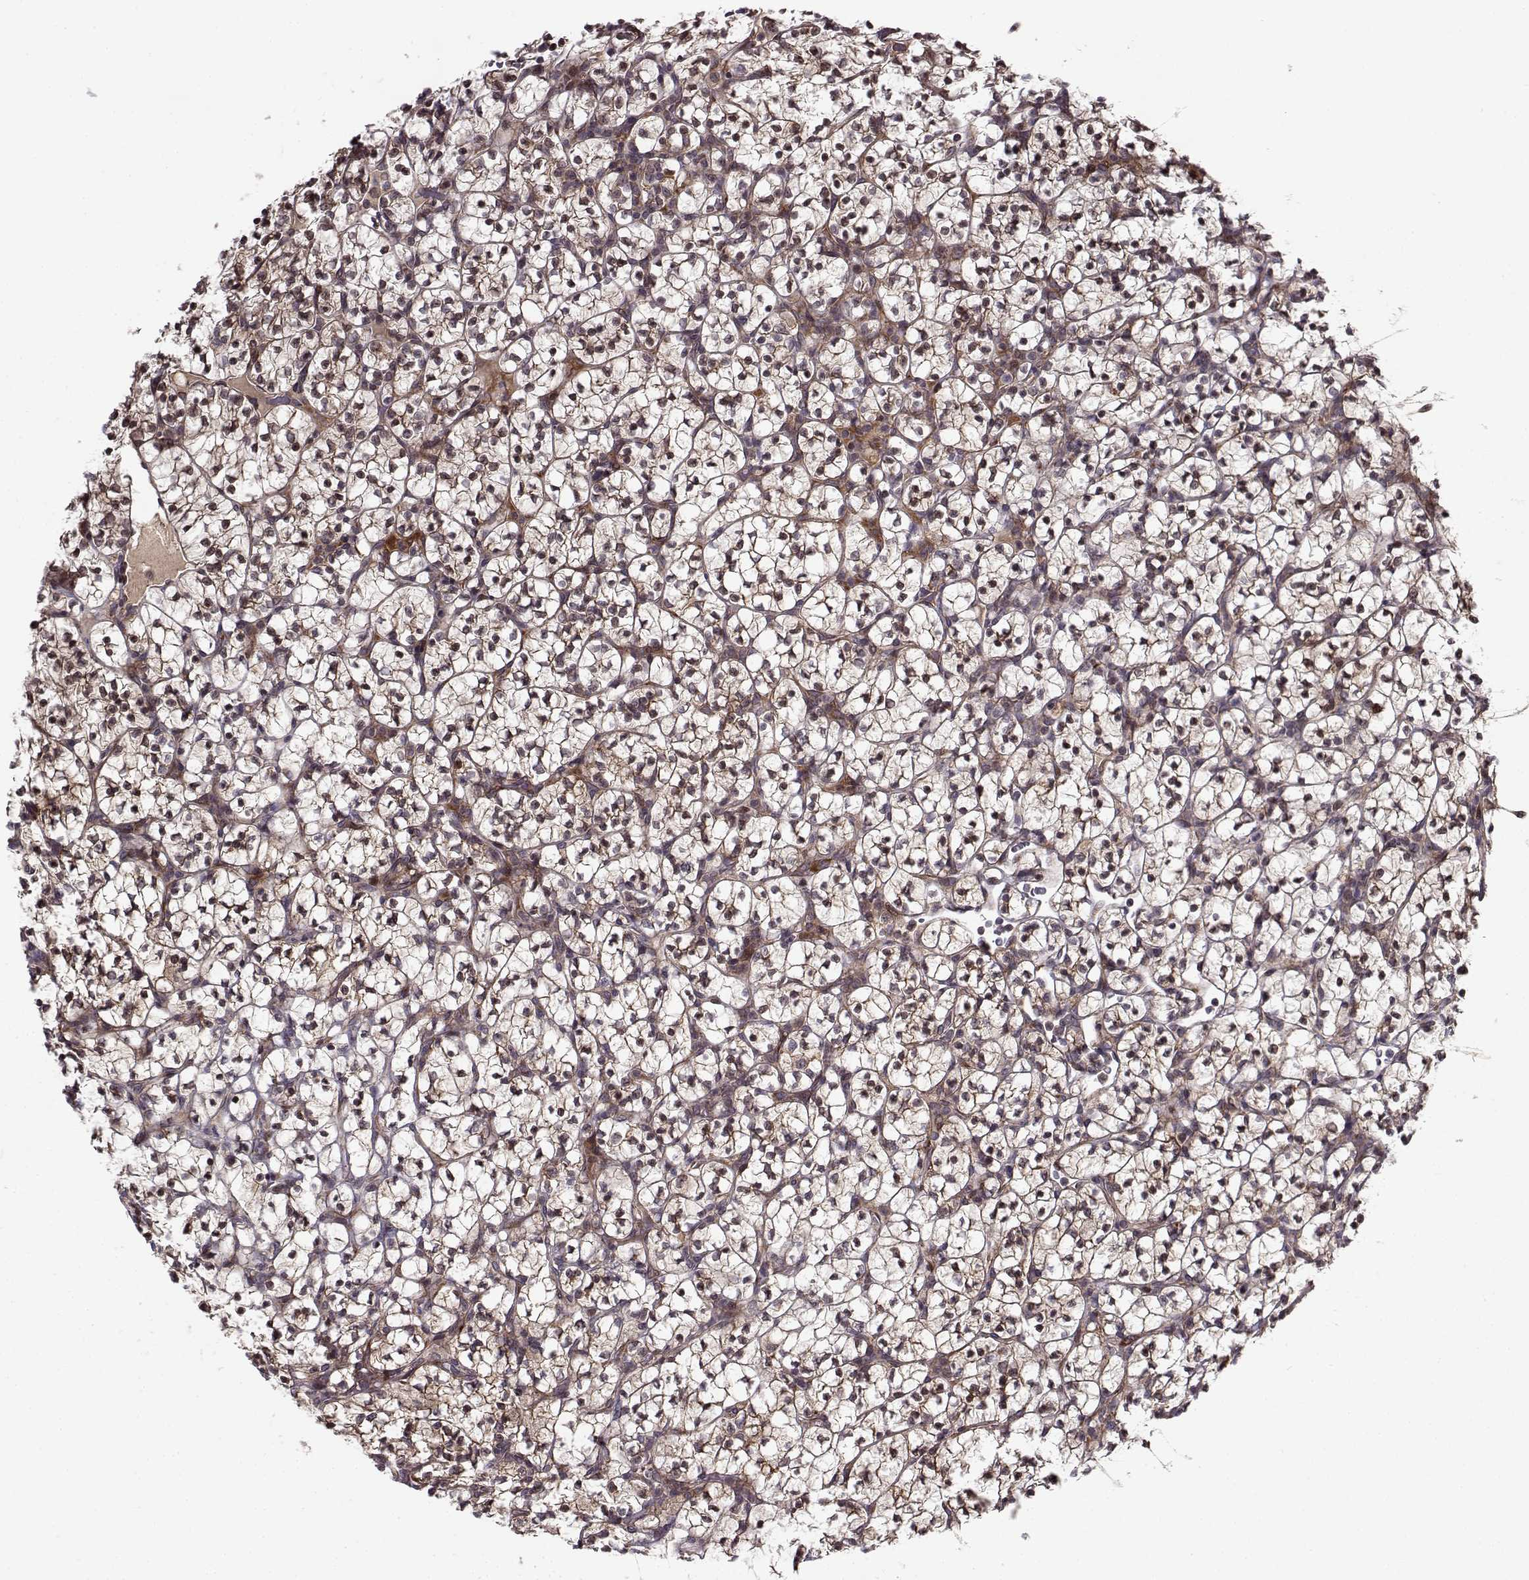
{"staining": {"intensity": "moderate", "quantity": ">75%", "location": "cytoplasmic/membranous"}, "tissue": "renal cancer", "cell_type": "Tumor cells", "image_type": "cancer", "snomed": [{"axis": "morphology", "description": "Adenocarcinoma, NOS"}, {"axis": "topography", "description": "Kidney"}], "caption": "Human adenocarcinoma (renal) stained with a protein marker displays moderate staining in tumor cells.", "gene": "RPL31", "patient": {"sex": "female", "age": 89}}